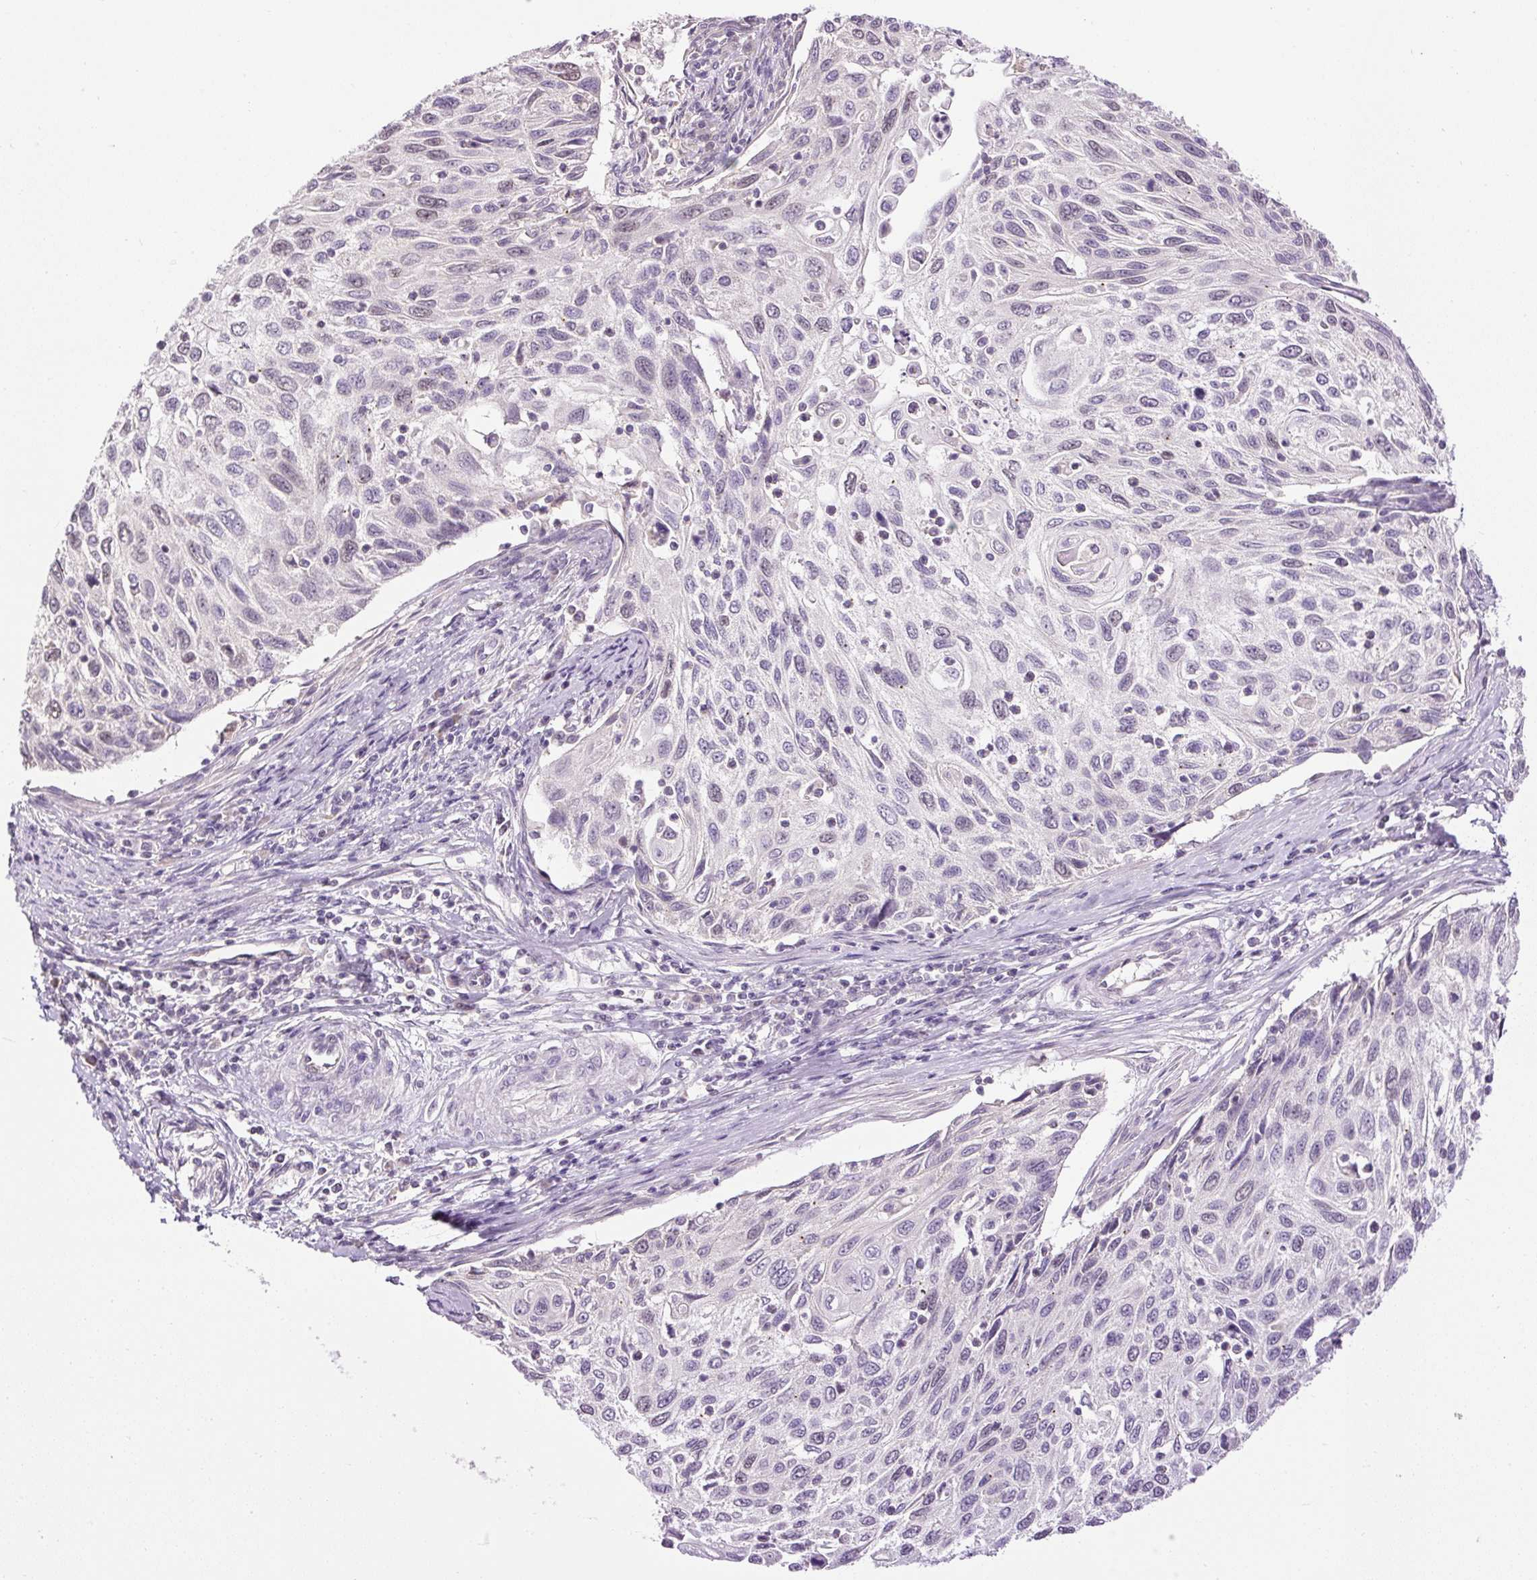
{"staining": {"intensity": "weak", "quantity": "<25%", "location": "nuclear"}, "tissue": "cervical cancer", "cell_type": "Tumor cells", "image_type": "cancer", "snomed": [{"axis": "morphology", "description": "Squamous cell carcinoma, NOS"}, {"axis": "topography", "description": "Cervix"}], "caption": "This image is of cervical cancer stained with IHC to label a protein in brown with the nuclei are counter-stained blue. There is no staining in tumor cells.", "gene": "RACGAP1", "patient": {"sex": "female", "age": 70}}